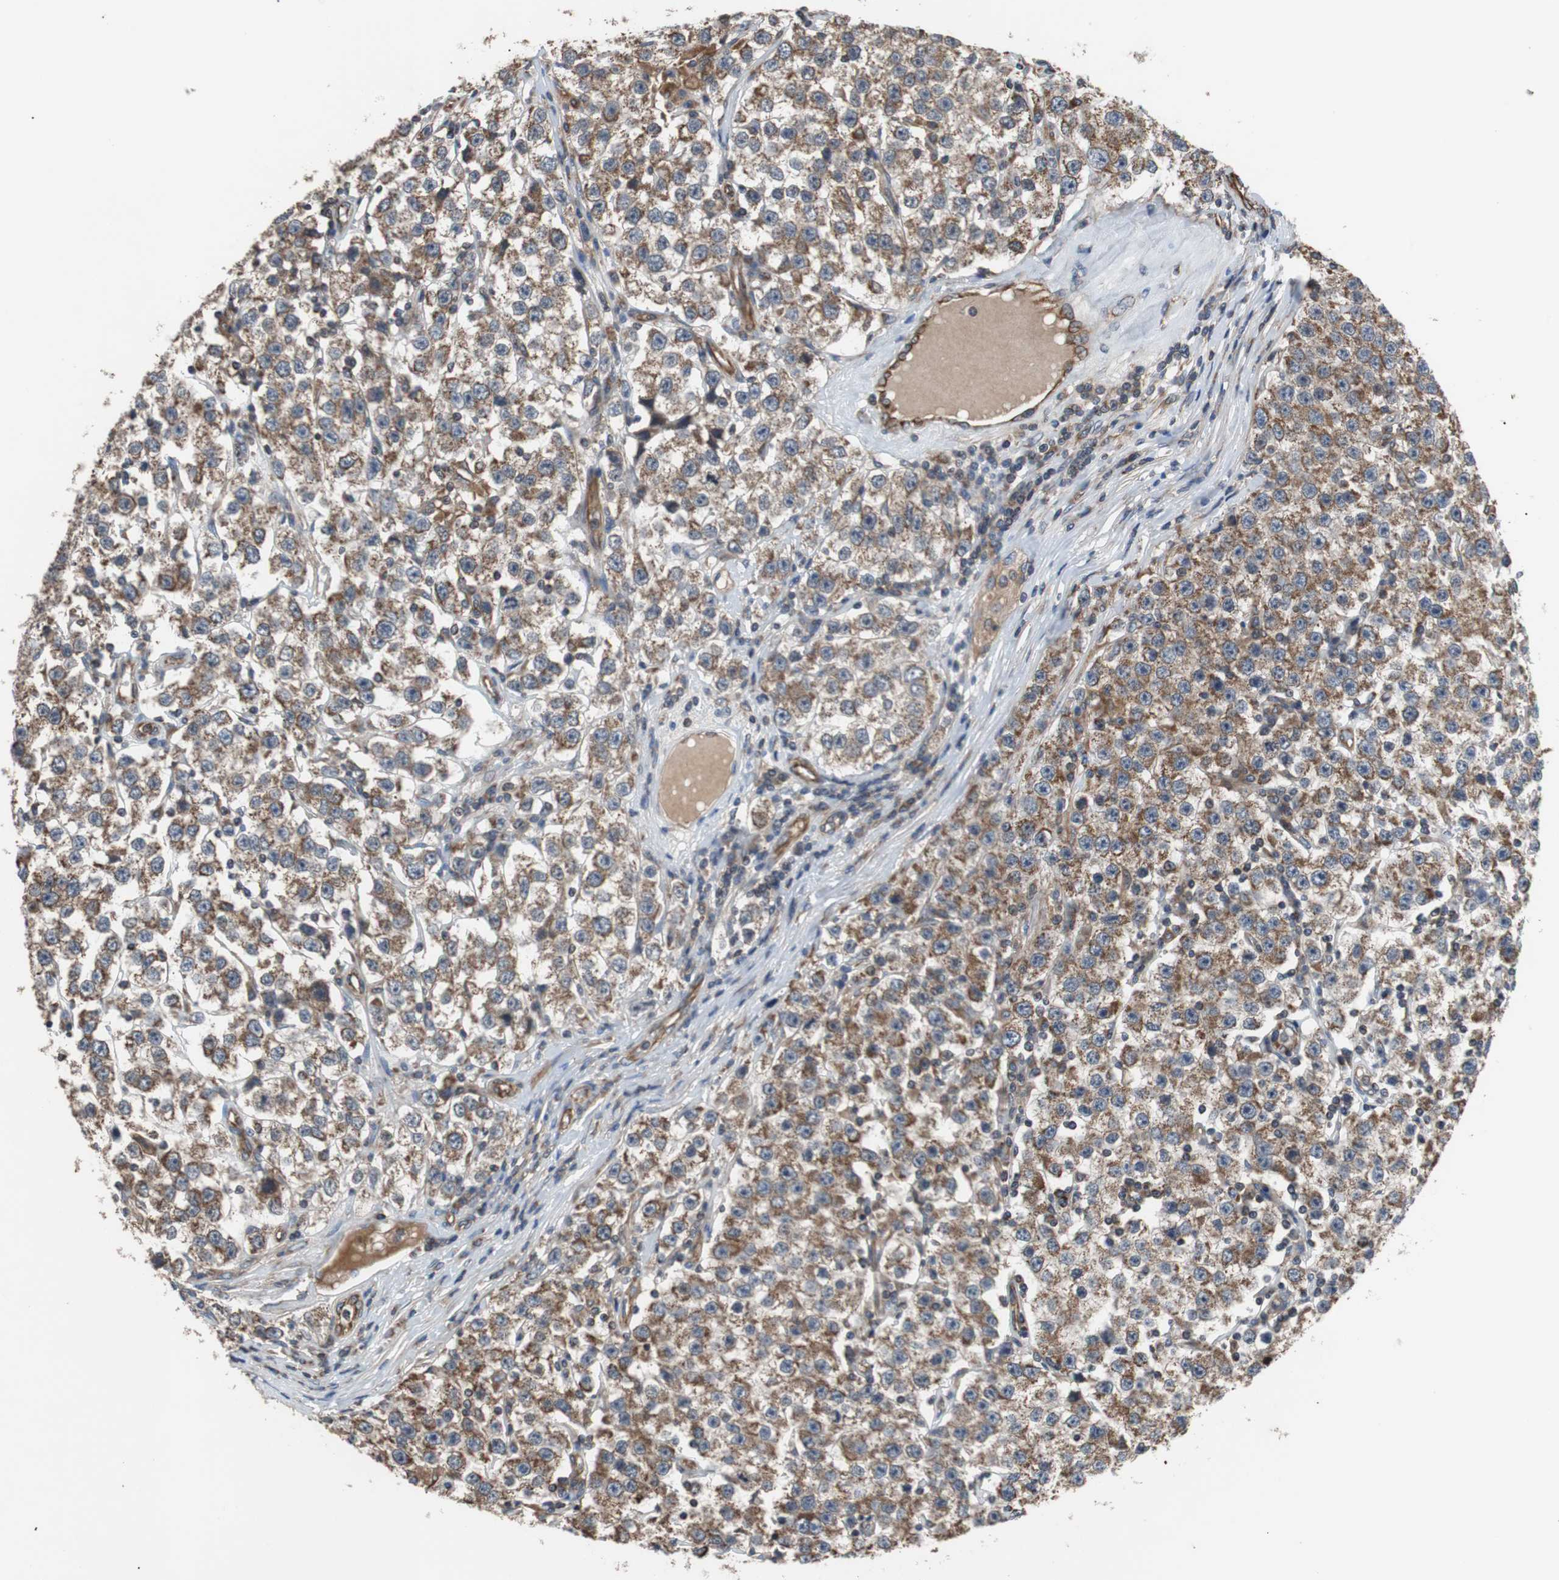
{"staining": {"intensity": "moderate", "quantity": "25%-75%", "location": "cytoplasmic/membranous"}, "tissue": "testis cancer", "cell_type": "Tumor cells", "image_type": "cancer", "snomed": [{"axis": "morphology", "description": "Seminoma, NOS"}, {"axis": "topography", "description": "Testis"}], "caption": "High-power microscopy captured an immunohistochemistry (IHC) histopathology image of seminoma (testis), revealing moderate cytoplasmic/membranous staining in approximately 25%-75% of tumor cells.", "gene": "ACTR3", "patient": {"sex": "male", "age": 52}}